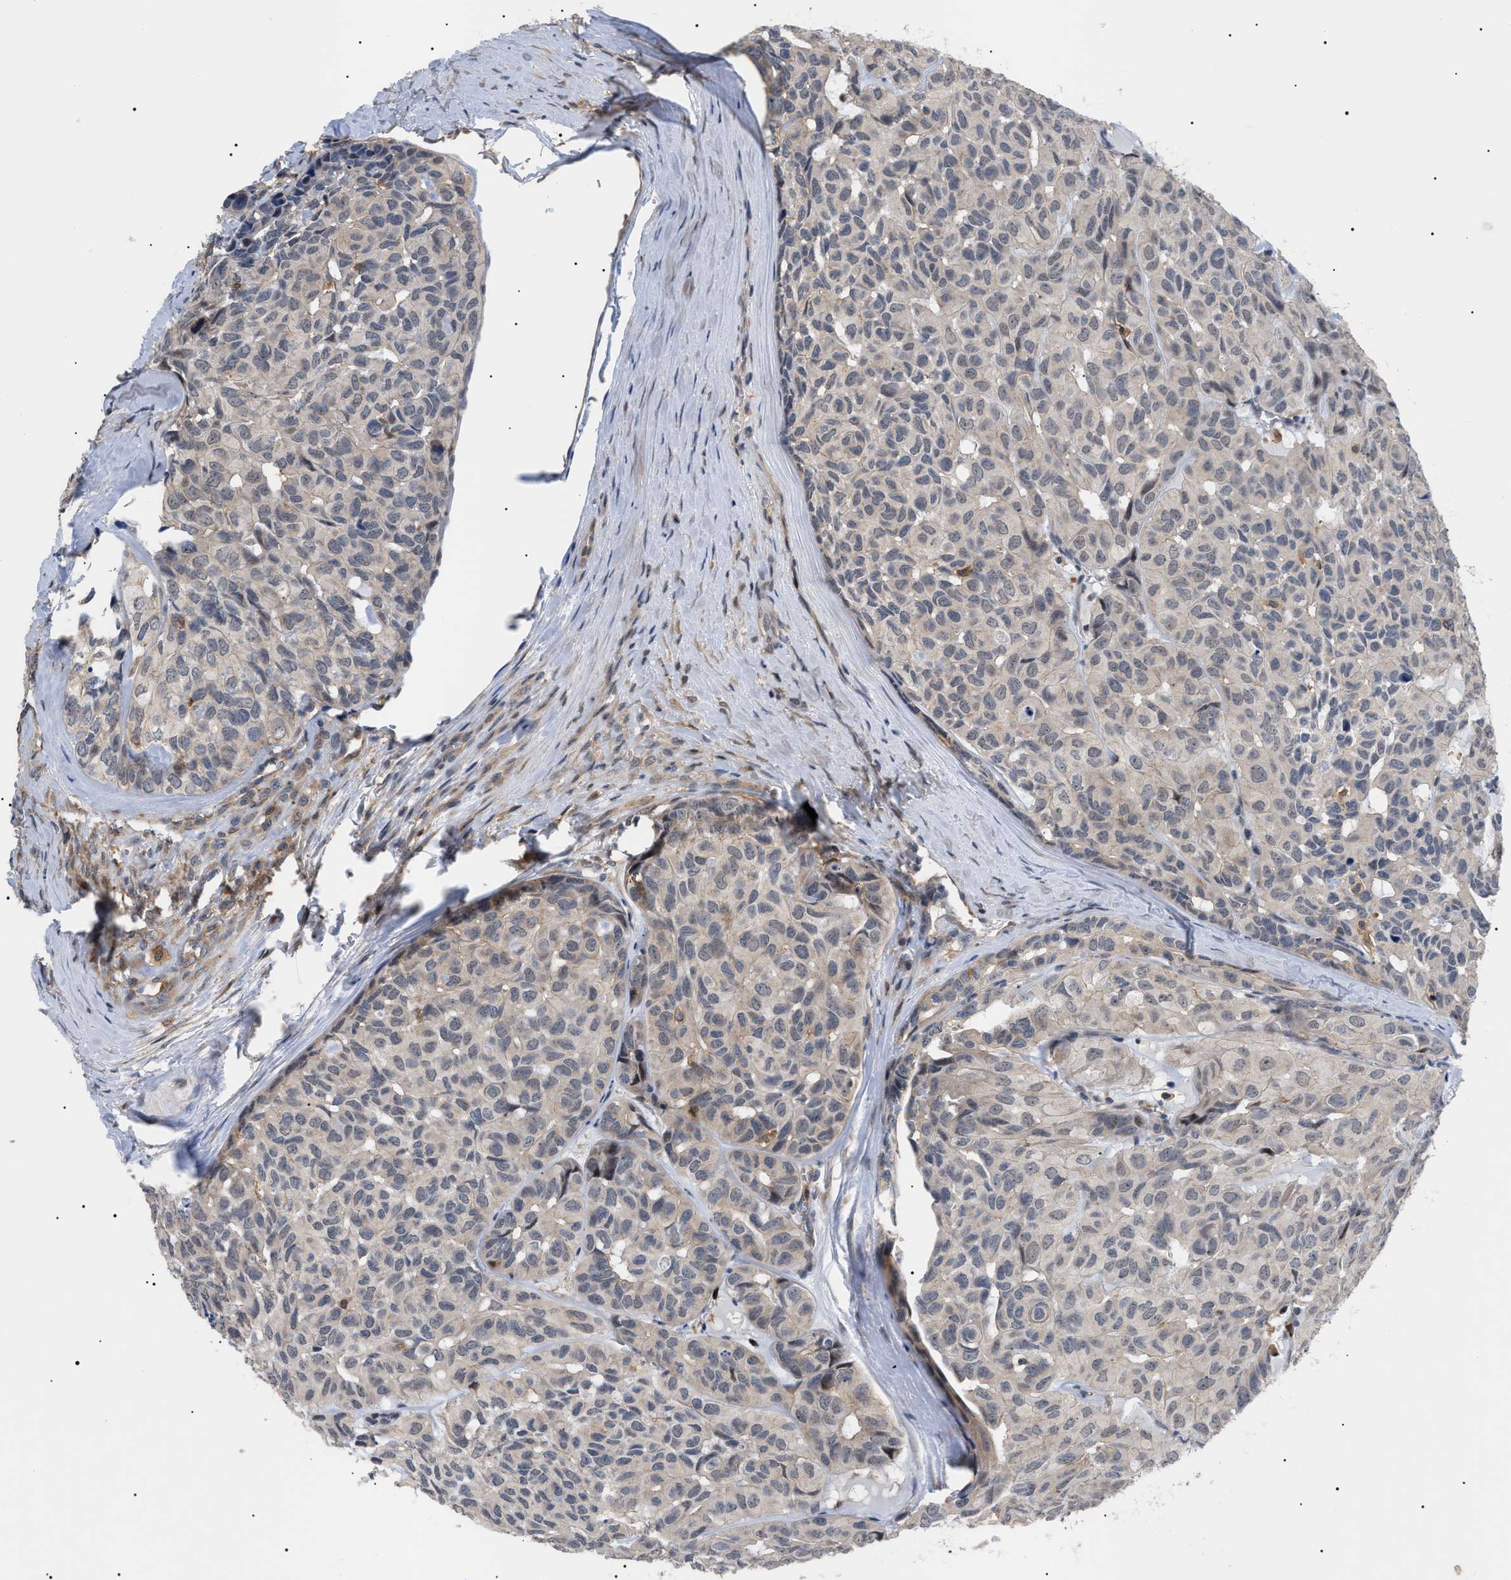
{"staining": {"intensity": "weak", "quantity": "<25%", "location": "cytoplasmic/membranous"}, "tissue": "head and neck cancer", "cell_type": "Tumor cells", "image_type": "cancer", "snomed": [{"axis": "morphology", "description": "Adenocarcinoma, NOS"}, {"axis": "topography", "description": "Salivary gland, NOS"}, {"axis": "topography", "description": "Head-Neck"}], "caption": "Tumor cells show no significant positivity in head and neck cancer (adenocarcinoma).", "gene": "CD300A", "patient": {"sex": "female", "age": 76}}